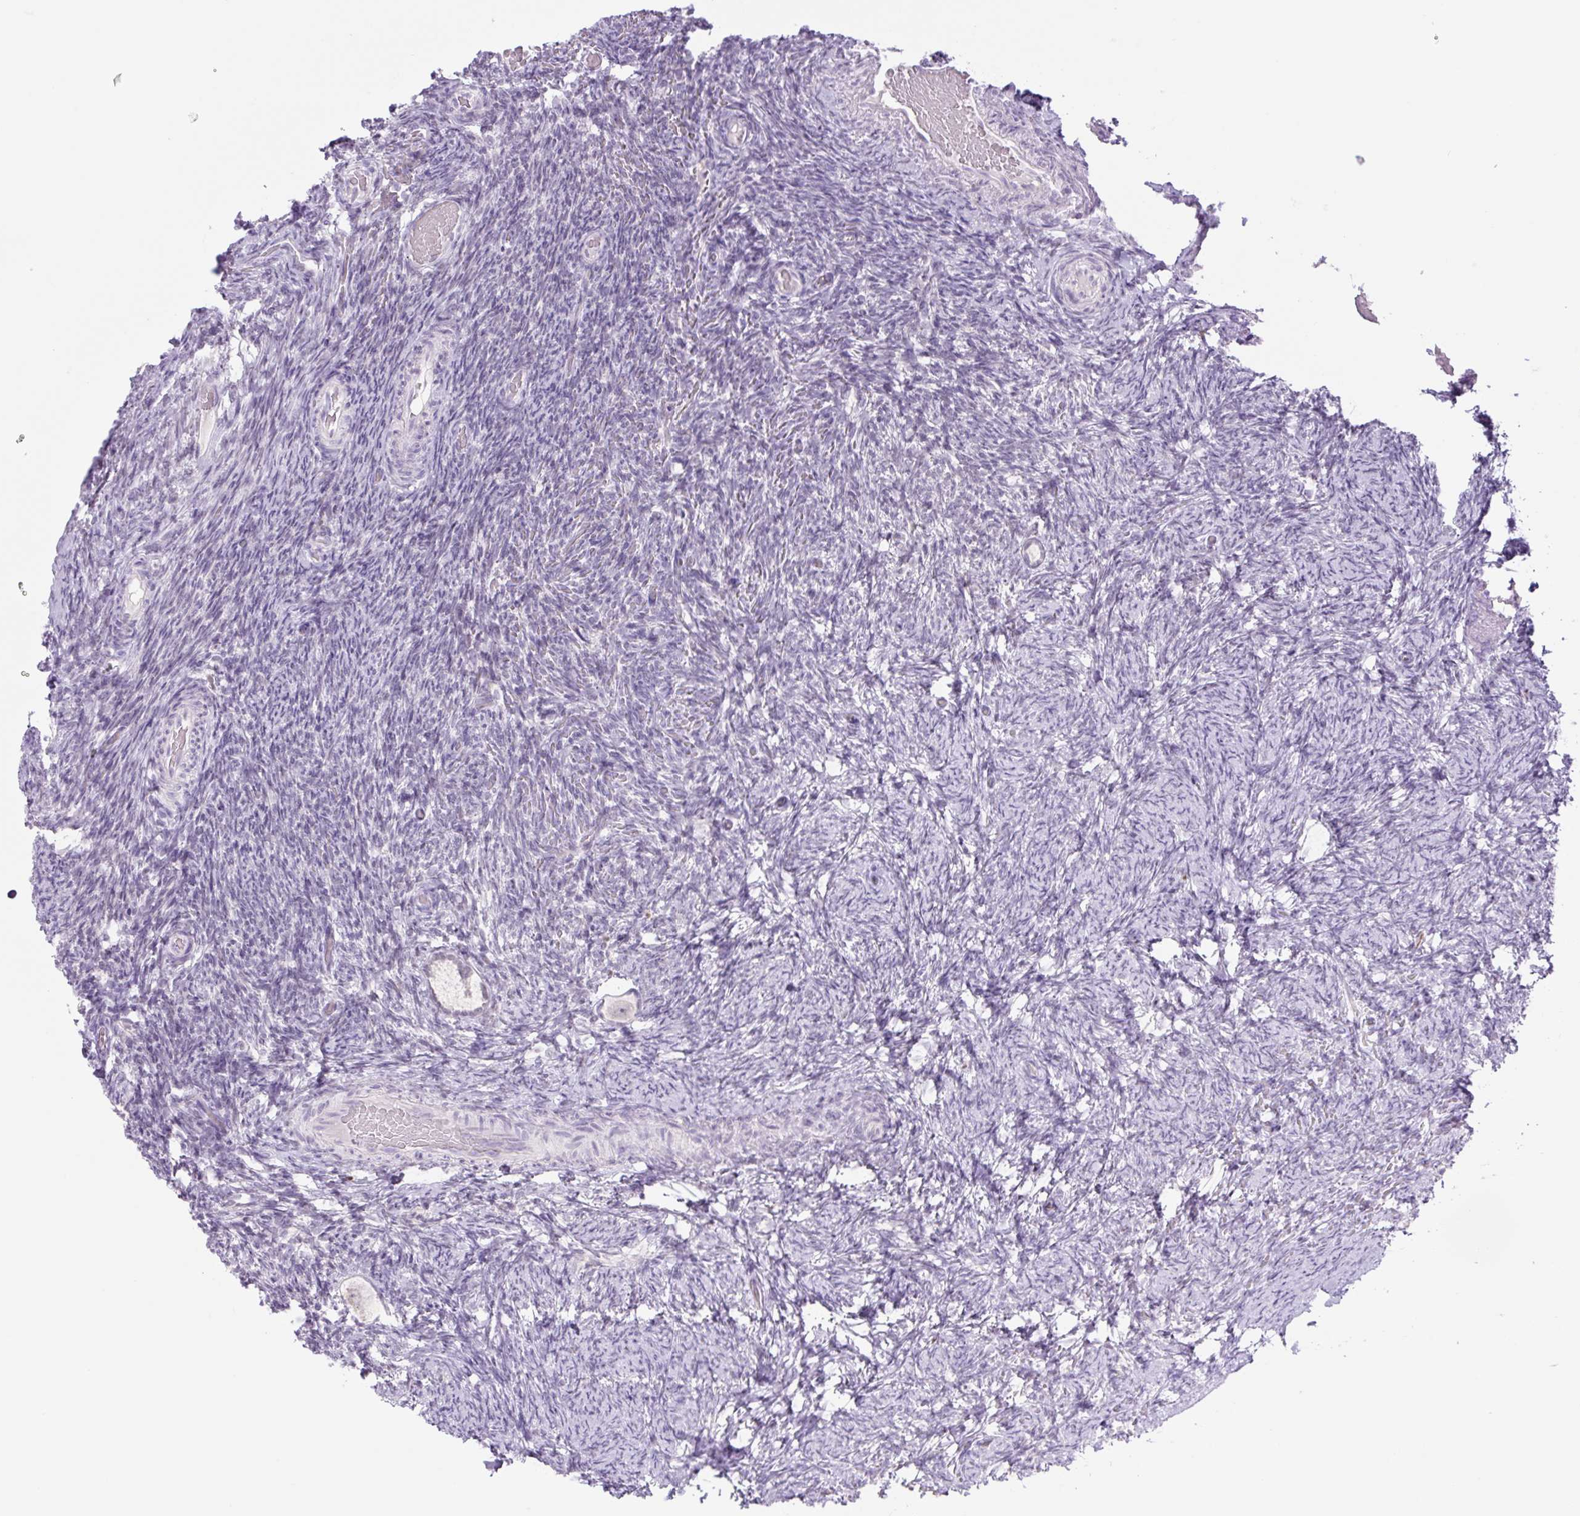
{"staining": {"intensity": "negative", "quantity": "none", "location": "none"}, "tissue": "ovary", "cell_type": "Follicle cells", "image_type": "normal", "snomed": [{"axis": "morphology", "description": "Normal tissue, NOS"}, {"axis": "topography", "description": "Ovary"}], "caption": "This micrograph is of normal ovary stained with immunohistochemistry (IHC) to label a protein in brown with the nuclei are counter-stained blue. There is no expression in follicle cells.", "gene": "TLE3", "patient": {"sex": "female", "age": 34}}